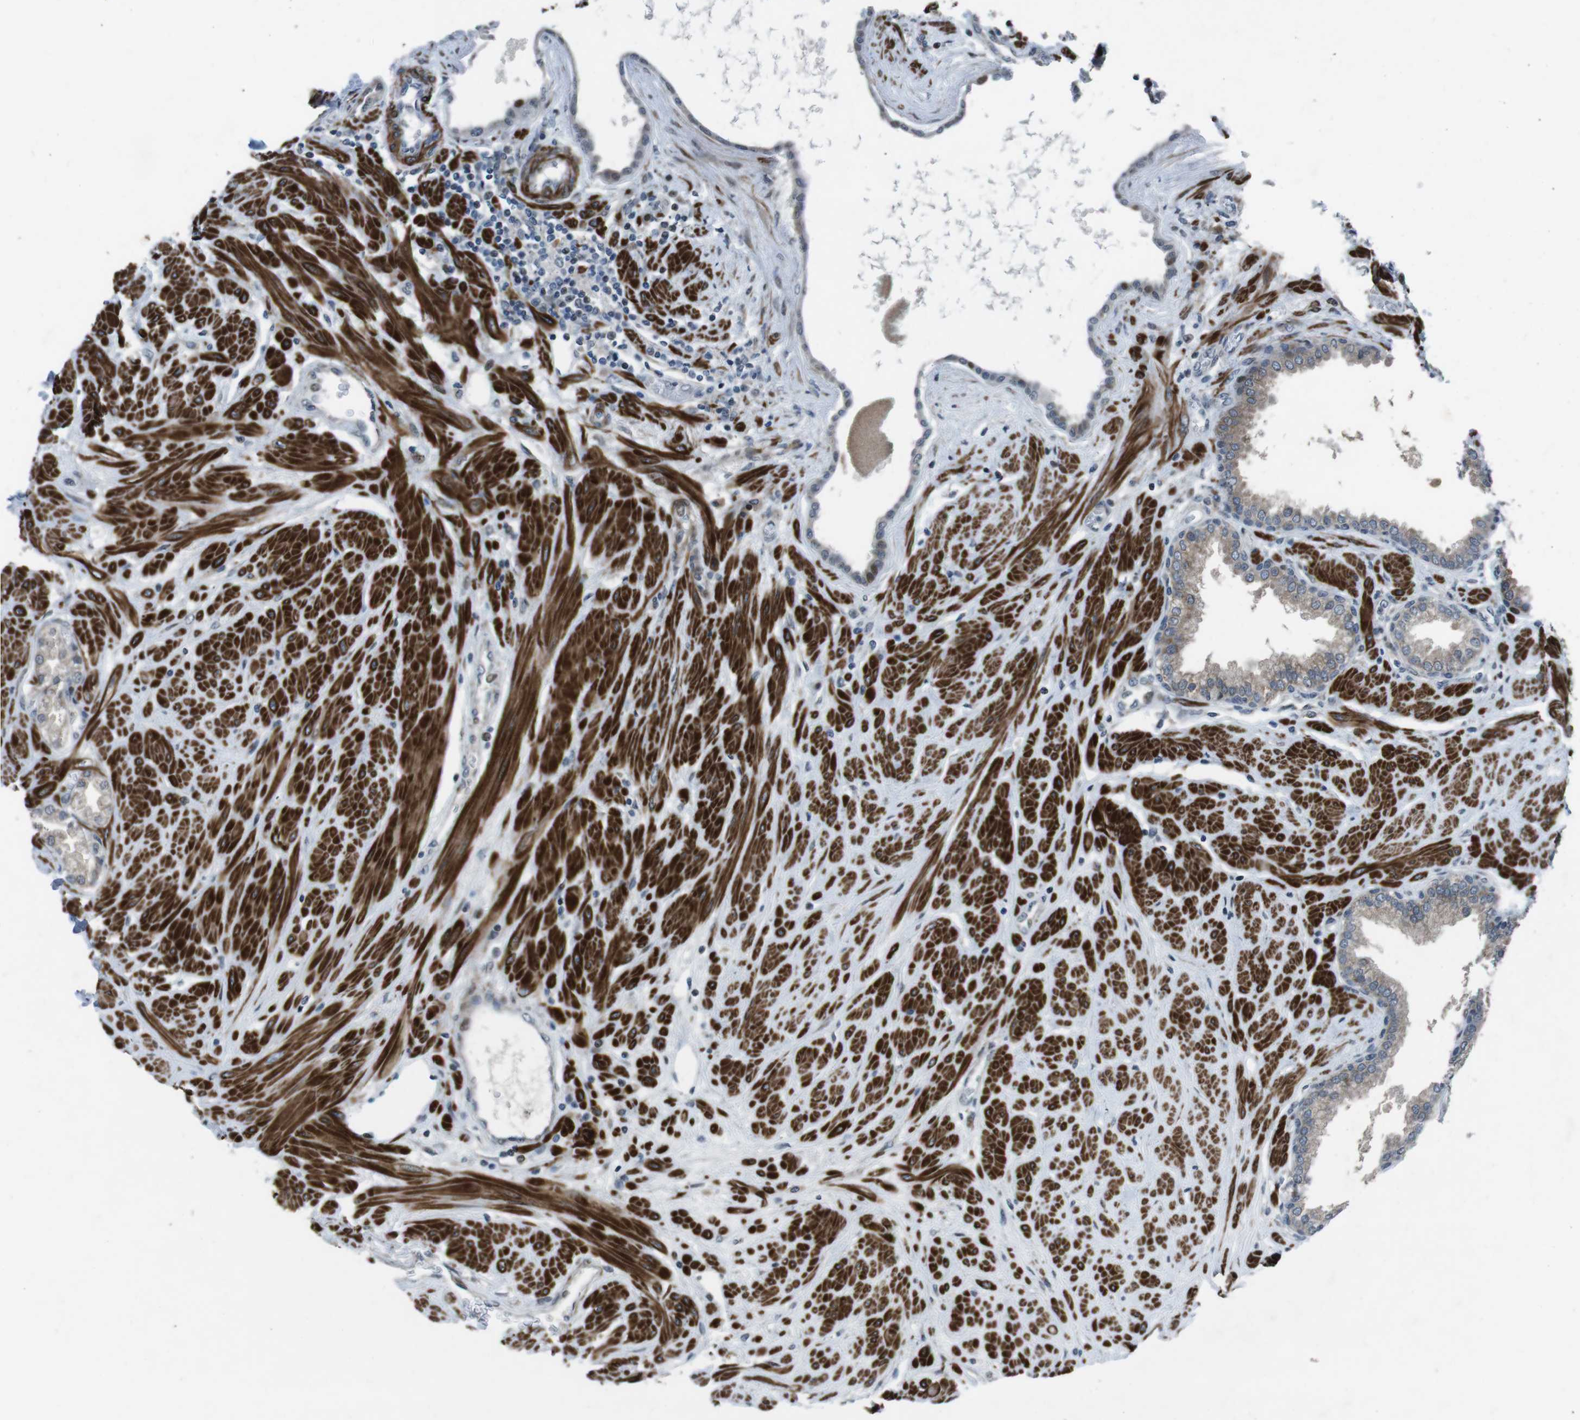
{"staining": {"intensity": "weak", "quantity": "<25%", "location": "cytoplasmic/membranous"}, "tissue": "prostate", "cell_type": "Glandular cells", "image_type": "normal", "snomed": [{"axis": "morphology", "description": "Normal tissue, NOS"}, {"axis": "topography", "description": "Prostate"}], "caption": "An immunohistochemistry (IHC) photomicrograph of normal prostate is shown. There is no staining in glandular cells of prostate.", "gene": "PBRM1", "patient": {"sex": "male", "age": 51}}